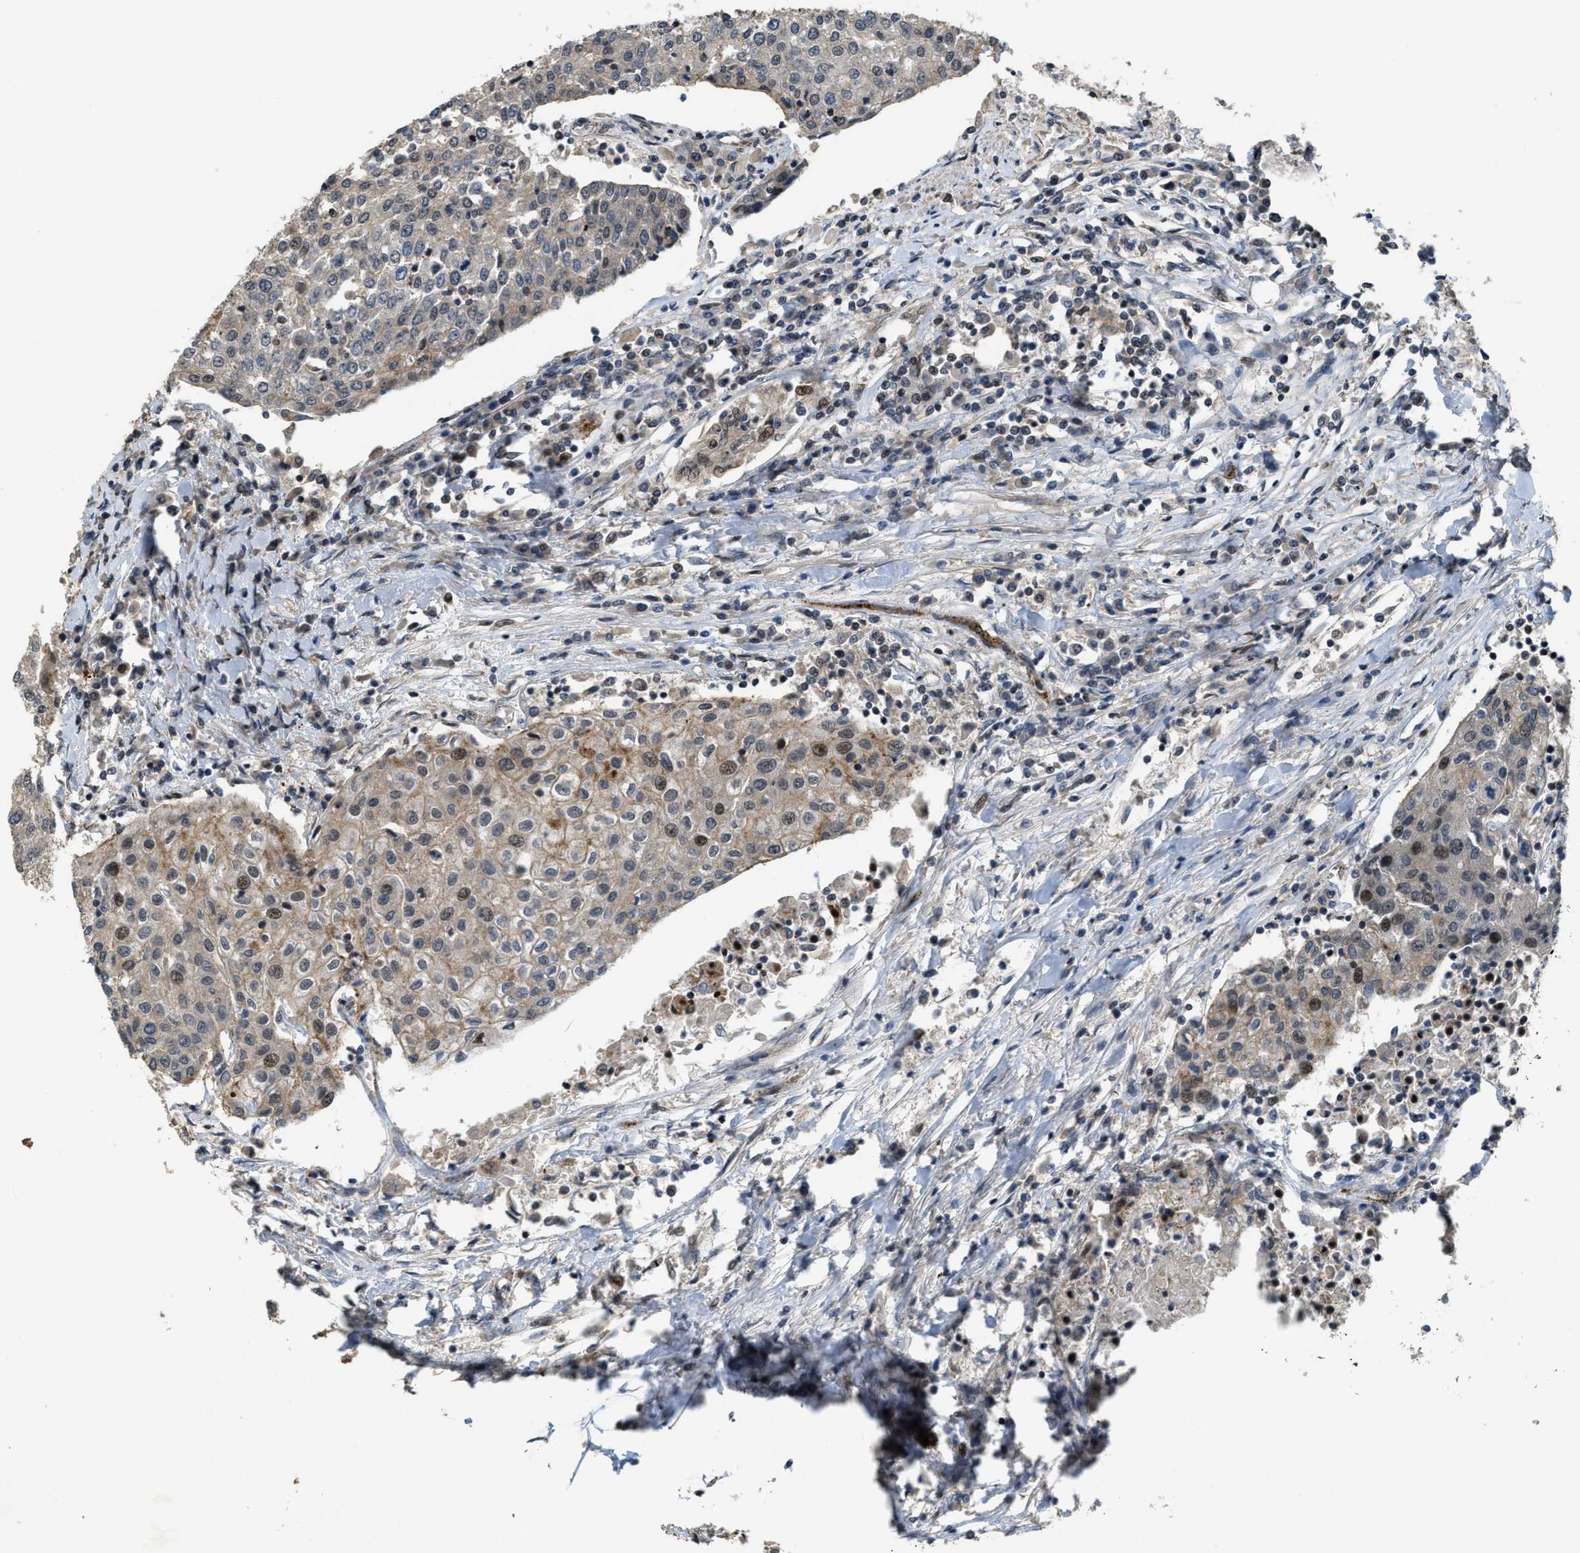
{"staining": {"intensity": "moderate", "quantity": "<25%", "location": "nuclear"}, "tissue": "urothelial cancer", "cell_type": "Tumor cells", "image_type": "cancer", "snomed": [{"axis": "morphology", "description": "Urothelial carcinoma, High grade"}, {"axis": "topography", "description": "Urinary bladder"}], "caption": "Protein staining by IHC displays moderate nuclear positivity in about <25% of tumor cells in urothelial cancer.", "gene": "DPF2", "patient": {"sex": "female", "age": 85}}